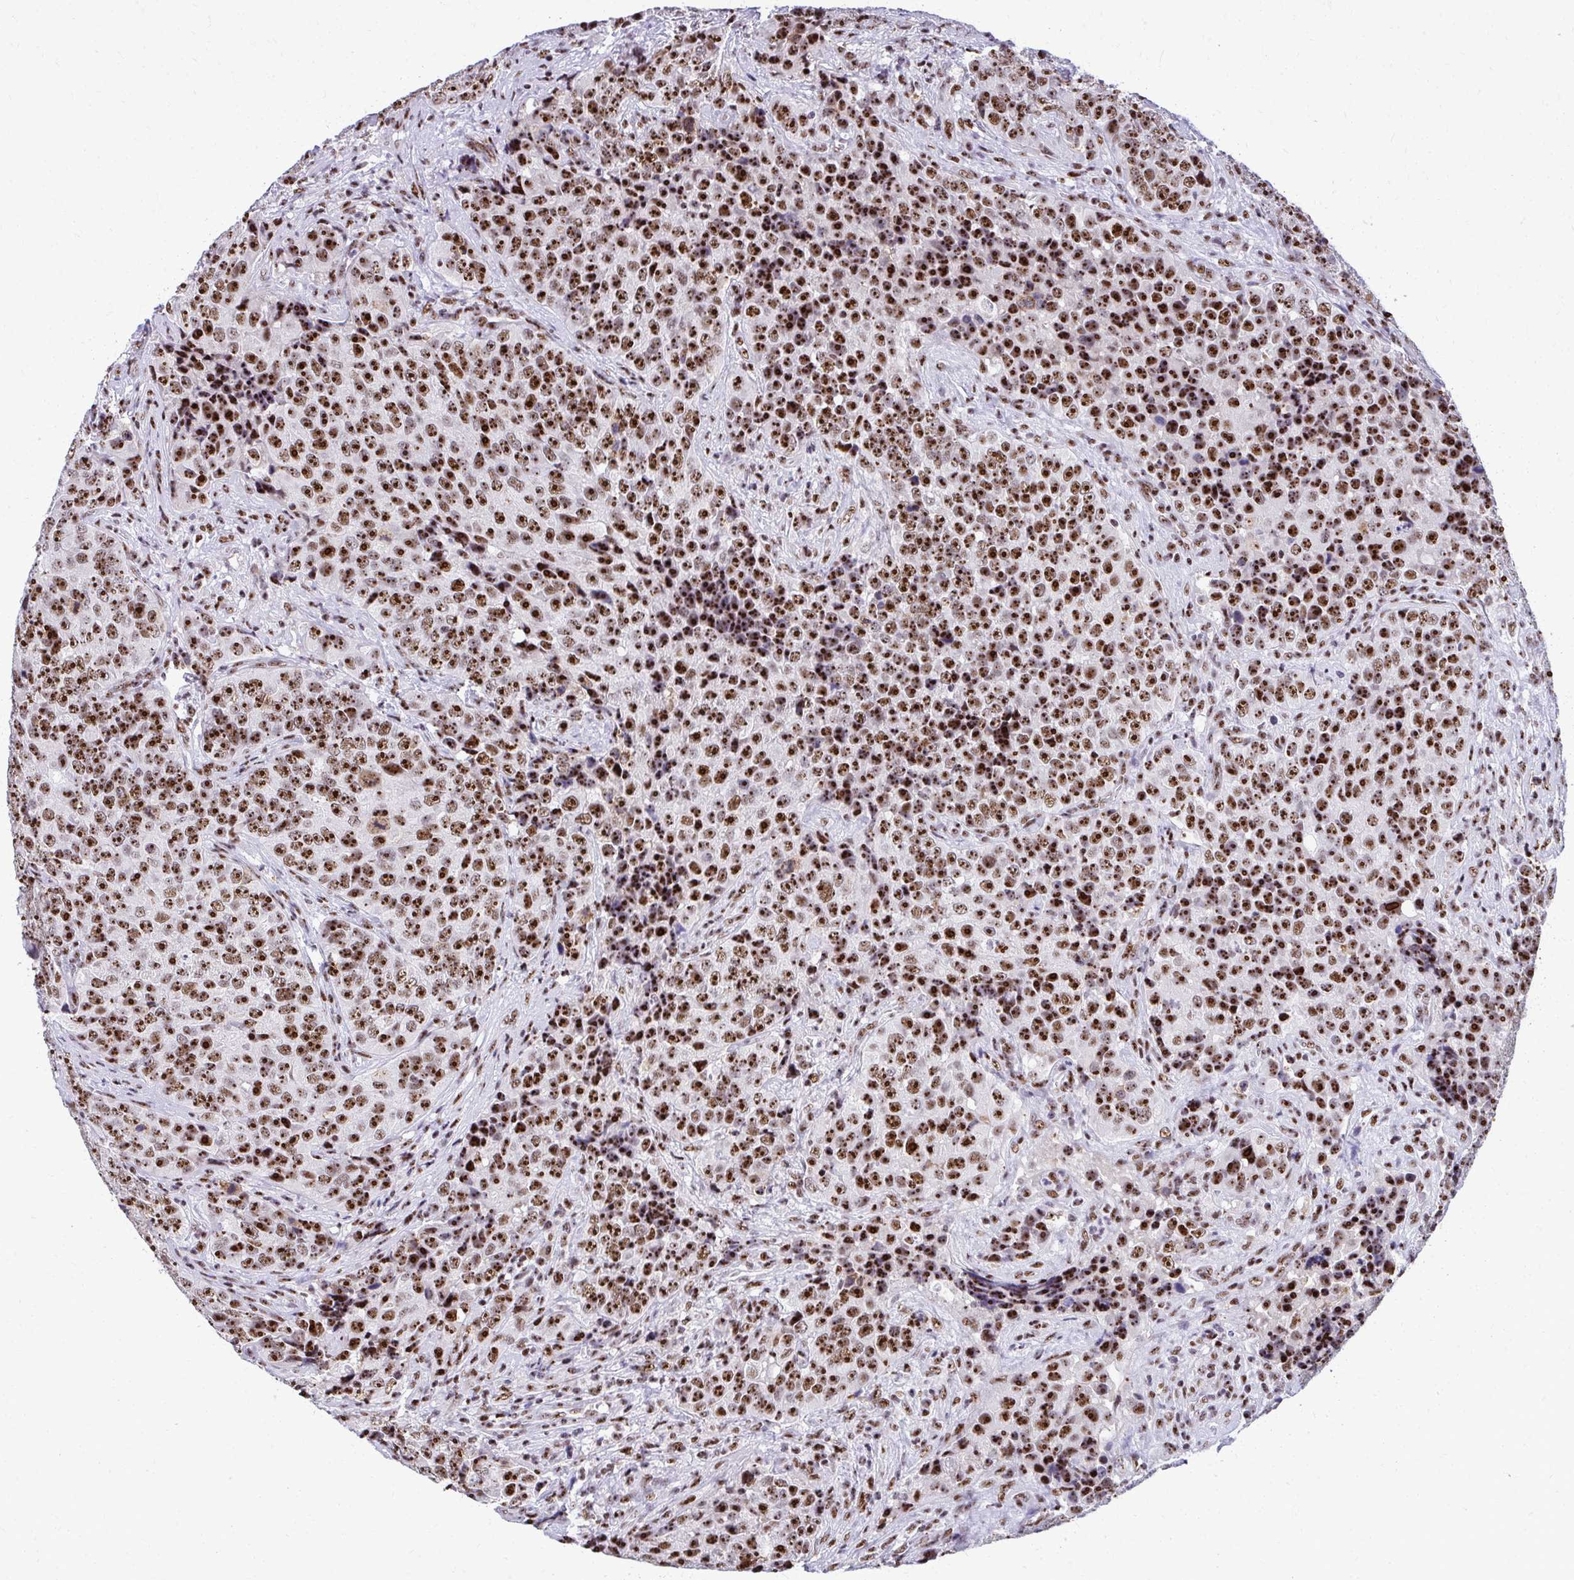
{"staining": {"intensity": "strong", "quantity": ">75%", "location": "nuclear"}, "tissue": "urothelial cancer", "cell_type": "Tumor cells", "image_type": "cancer", "snomed": [{"axis": "morphology", "description": "Urothelial carcinoma, NOS"}, {"axis": "topography", "description": "Urinary bladder"}], "caption": "Transitional cell carcinoma stained with a brown dye shows strong nuclear positive expression in about >75% of tumor cells.", "gene": "PELP1", "patient": {"sex": "male", "age": 52}}